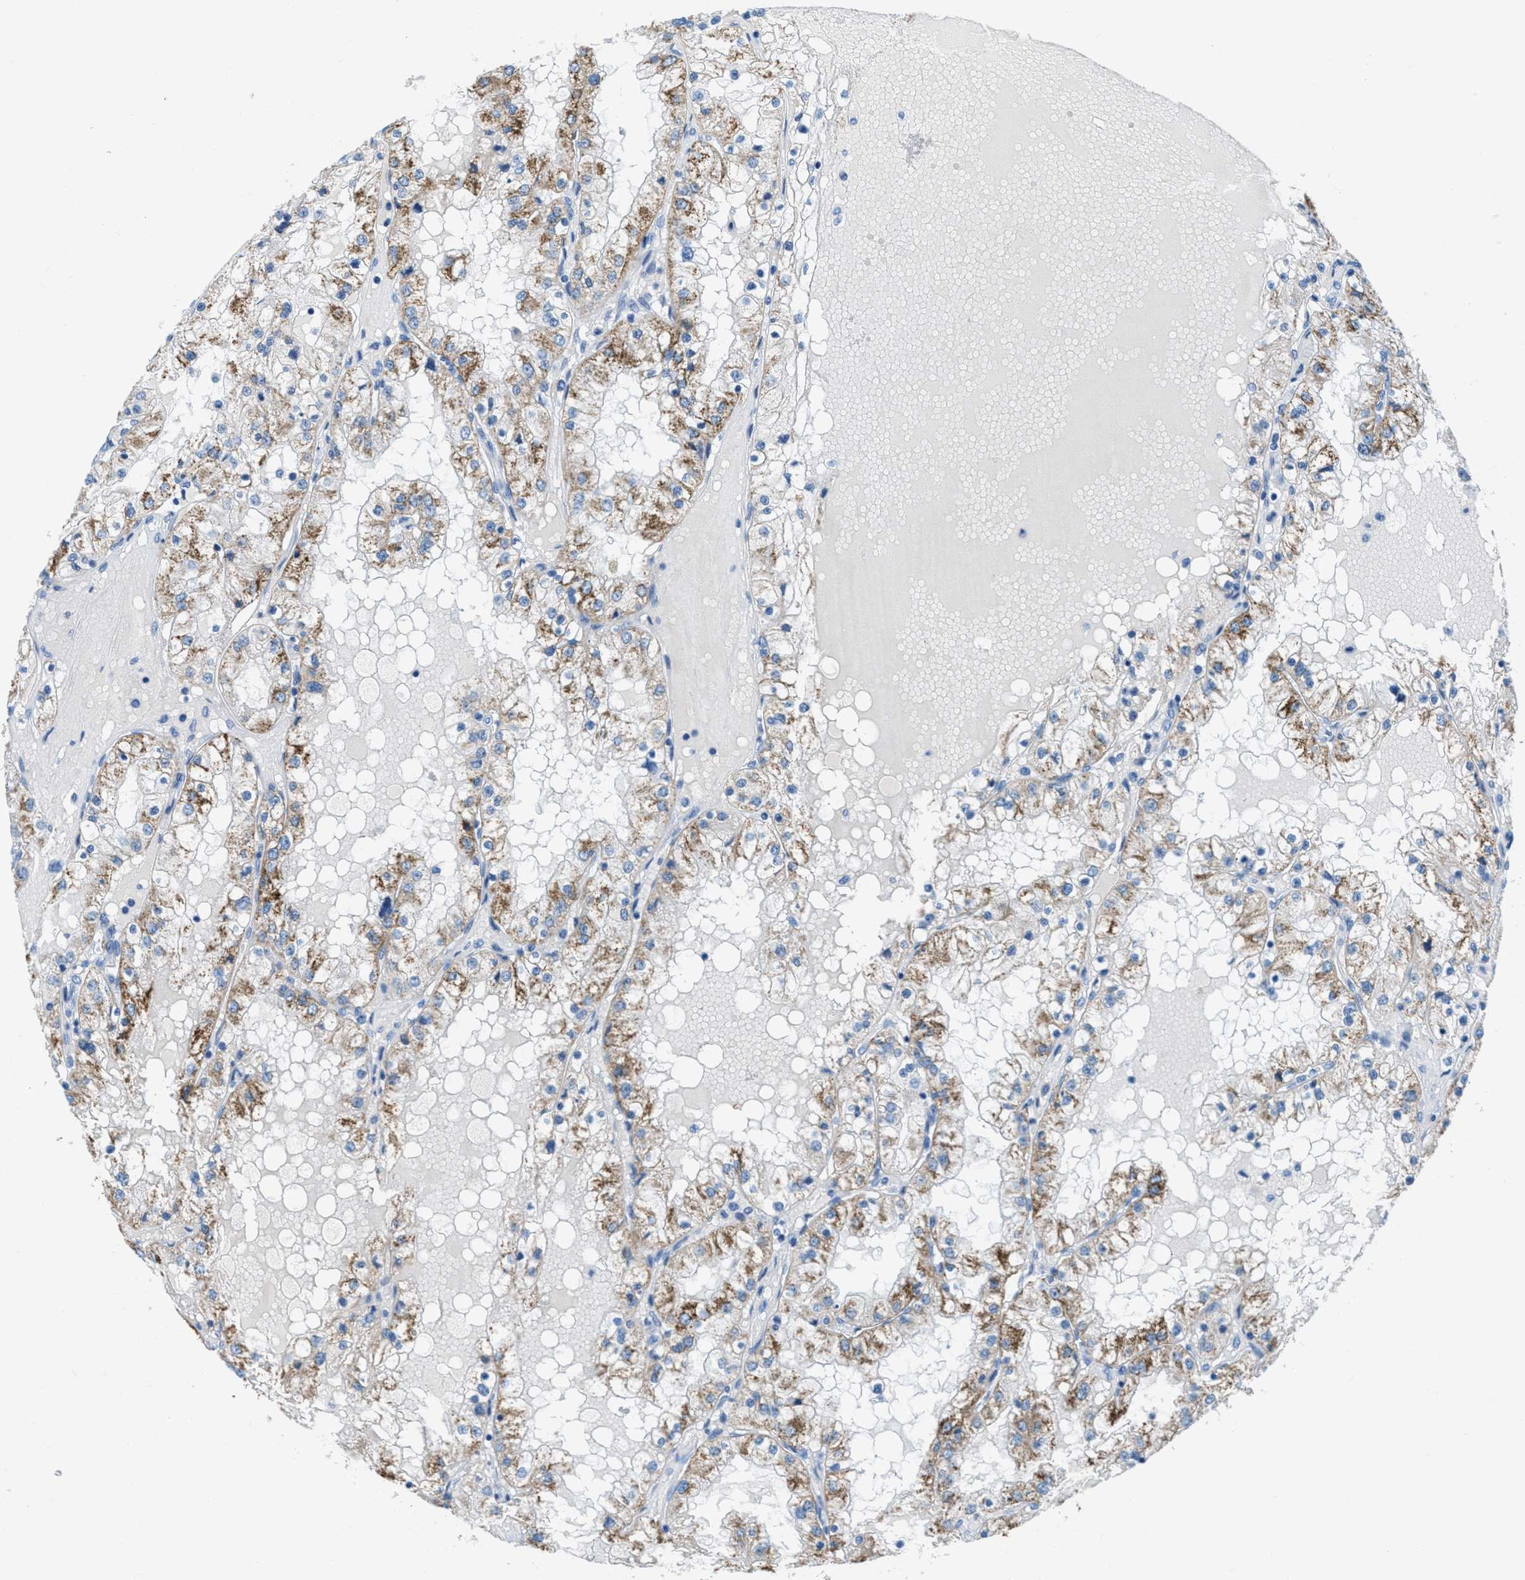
{"staining": {"intensity": "moderate", "quantity": ">75%", "location": "cytoplasmic/membranous"}, "tissue": "renal cancer", "cell_type": "Tumor cells", "image_type": "cancer", "snomed": [{"axis": "morphology", "description": "Adenocarcinoma, NOS"}, {"axis": "topography", "description": "Kidney"}], "caption": "Renal adenocarcinoma stained with a brown dye reveals moderate cytoplasmic/membranous positive staining in about >75% of tumor cells.", "gene": "MGARP", "patient": {"sex": "male", "age": 68}}